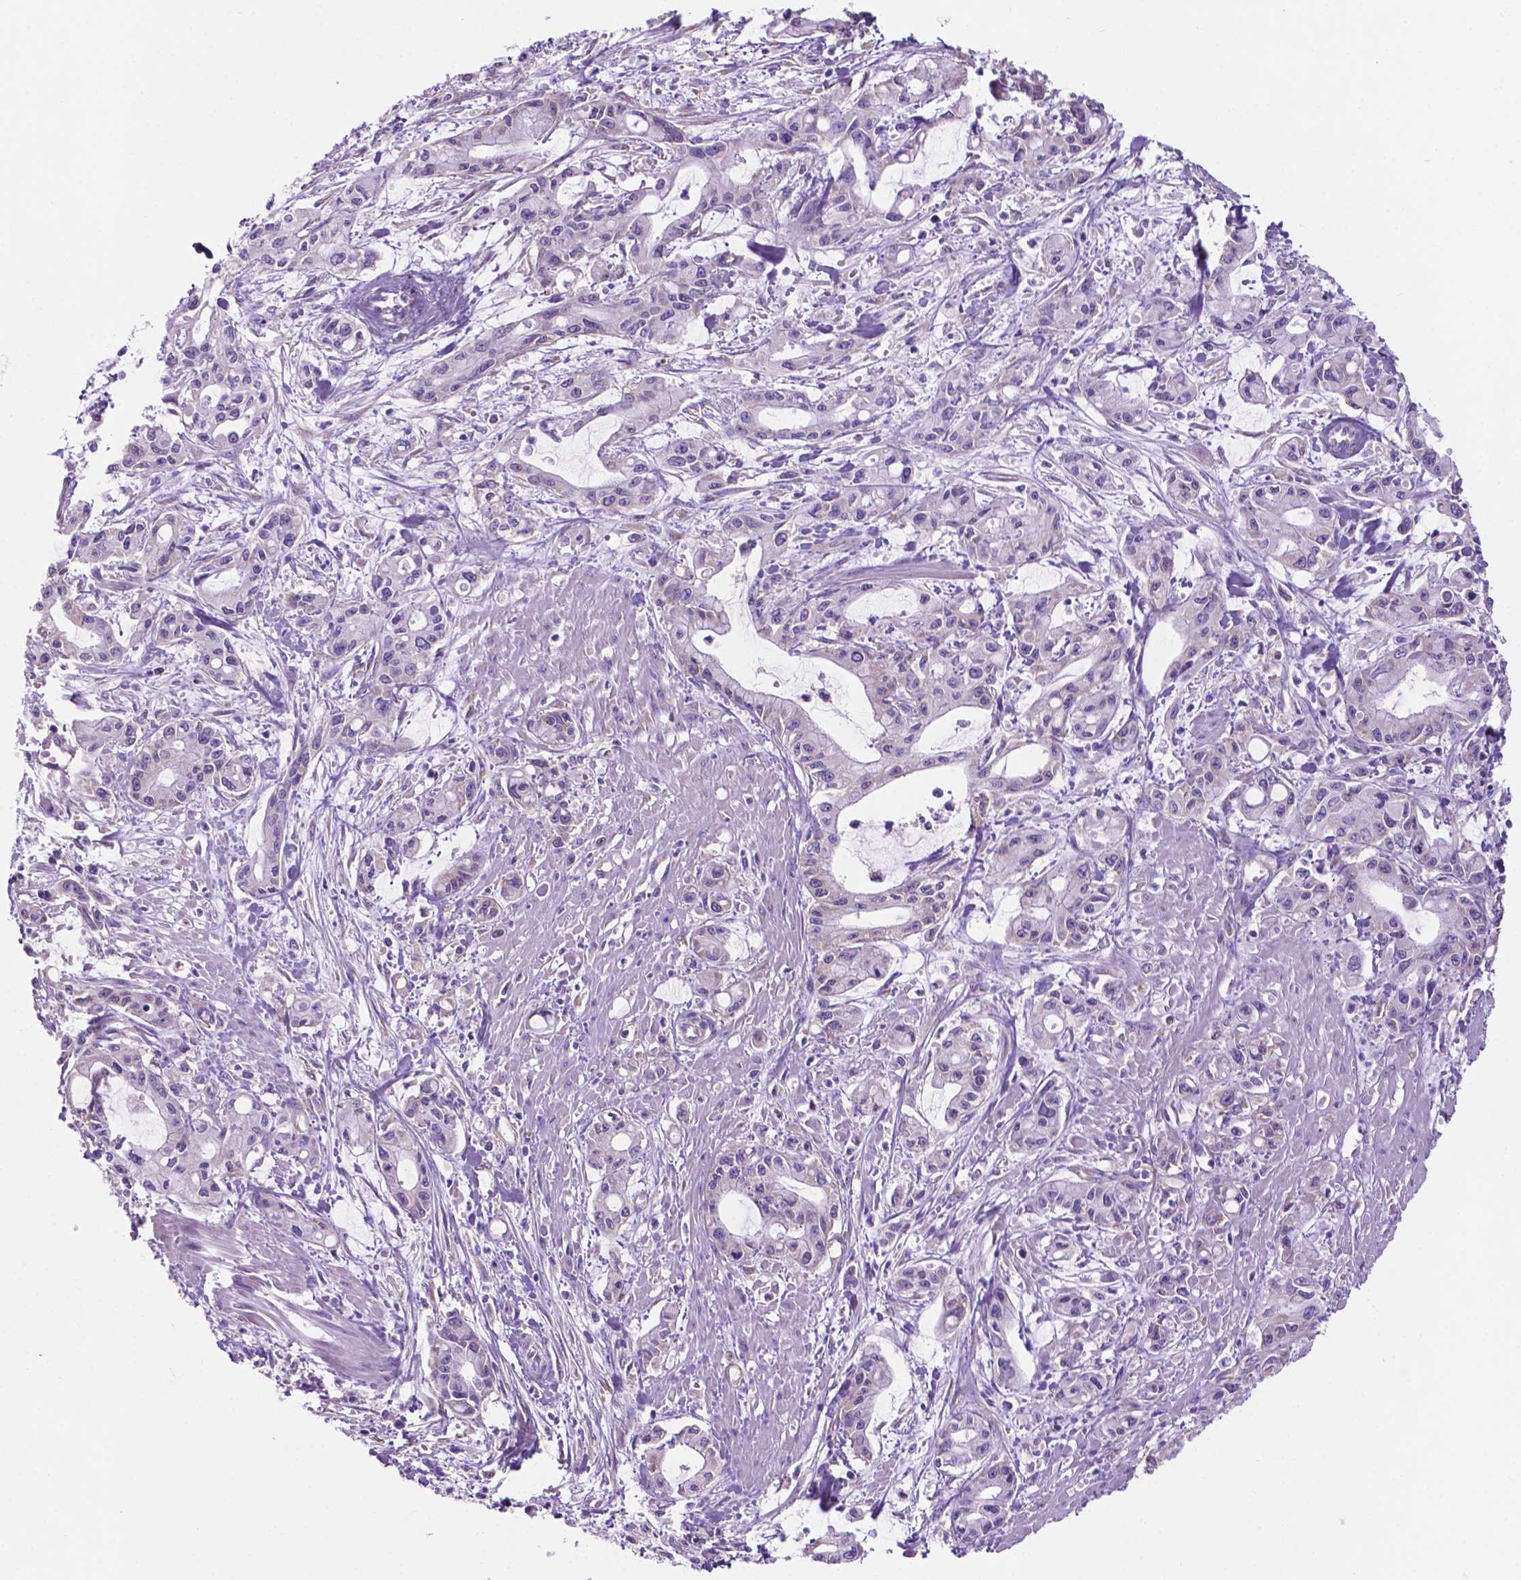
{"staining": {"intensity": "negative", "quantity": "none", "location": "none"}, "tissue": "pancreatic cancer", "cell_type": "Tumor cells", "image_type": "cancer", "snomed": [{"axis": "morphology", "description": "Adenocarcinoma, NOS"}, {"axis": "topography", "description": "Pancreas"}], "caption": "A high-resolution micrograph shows immunohistochemistry staining of pancreatic cancer, which exhibits no significant staining in tumor cells.", "gene": "SPDYA", "patient": {"sex": "male", "age": 48}}